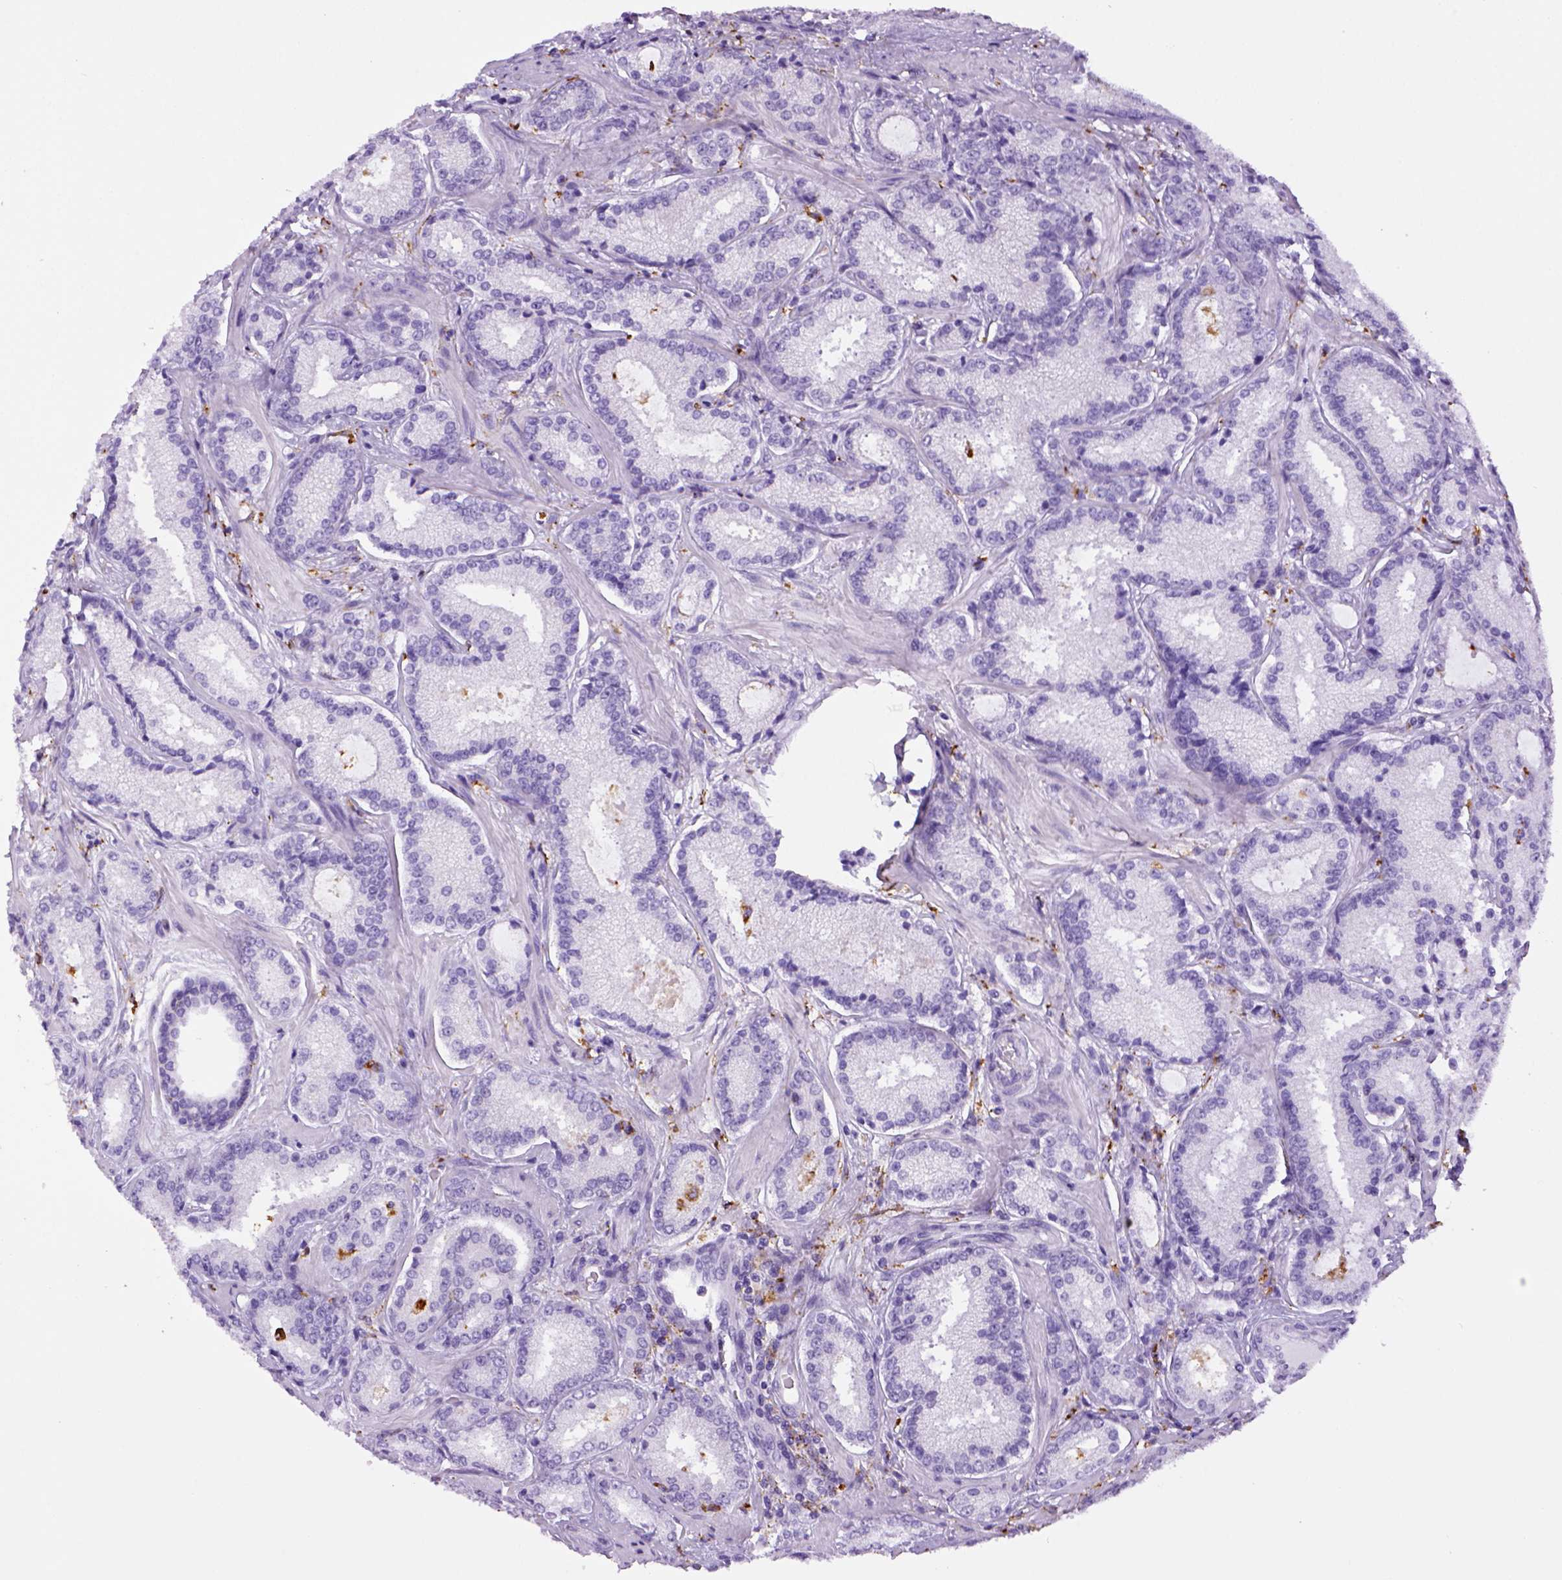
{"staining": {"intensity": "negative", "quantity": "none", "location": "none"}, "tissue": "prostate cancer", "cell_type": "Tumor cells", "image_type": "cancer", "snomed": [{"axis": "morphology", "description": "Adenocarcinoma, Low grade"}, {"axis": "topography", "description": "Prostate"}], "caption": "Immunohistochemistry (IHC) of prostate cancer (low-grade adenocarcinoma) demonstrates no expression in tumor cells.", "gene": "CD68", "patient": {"sex": "male", "age": 56}}